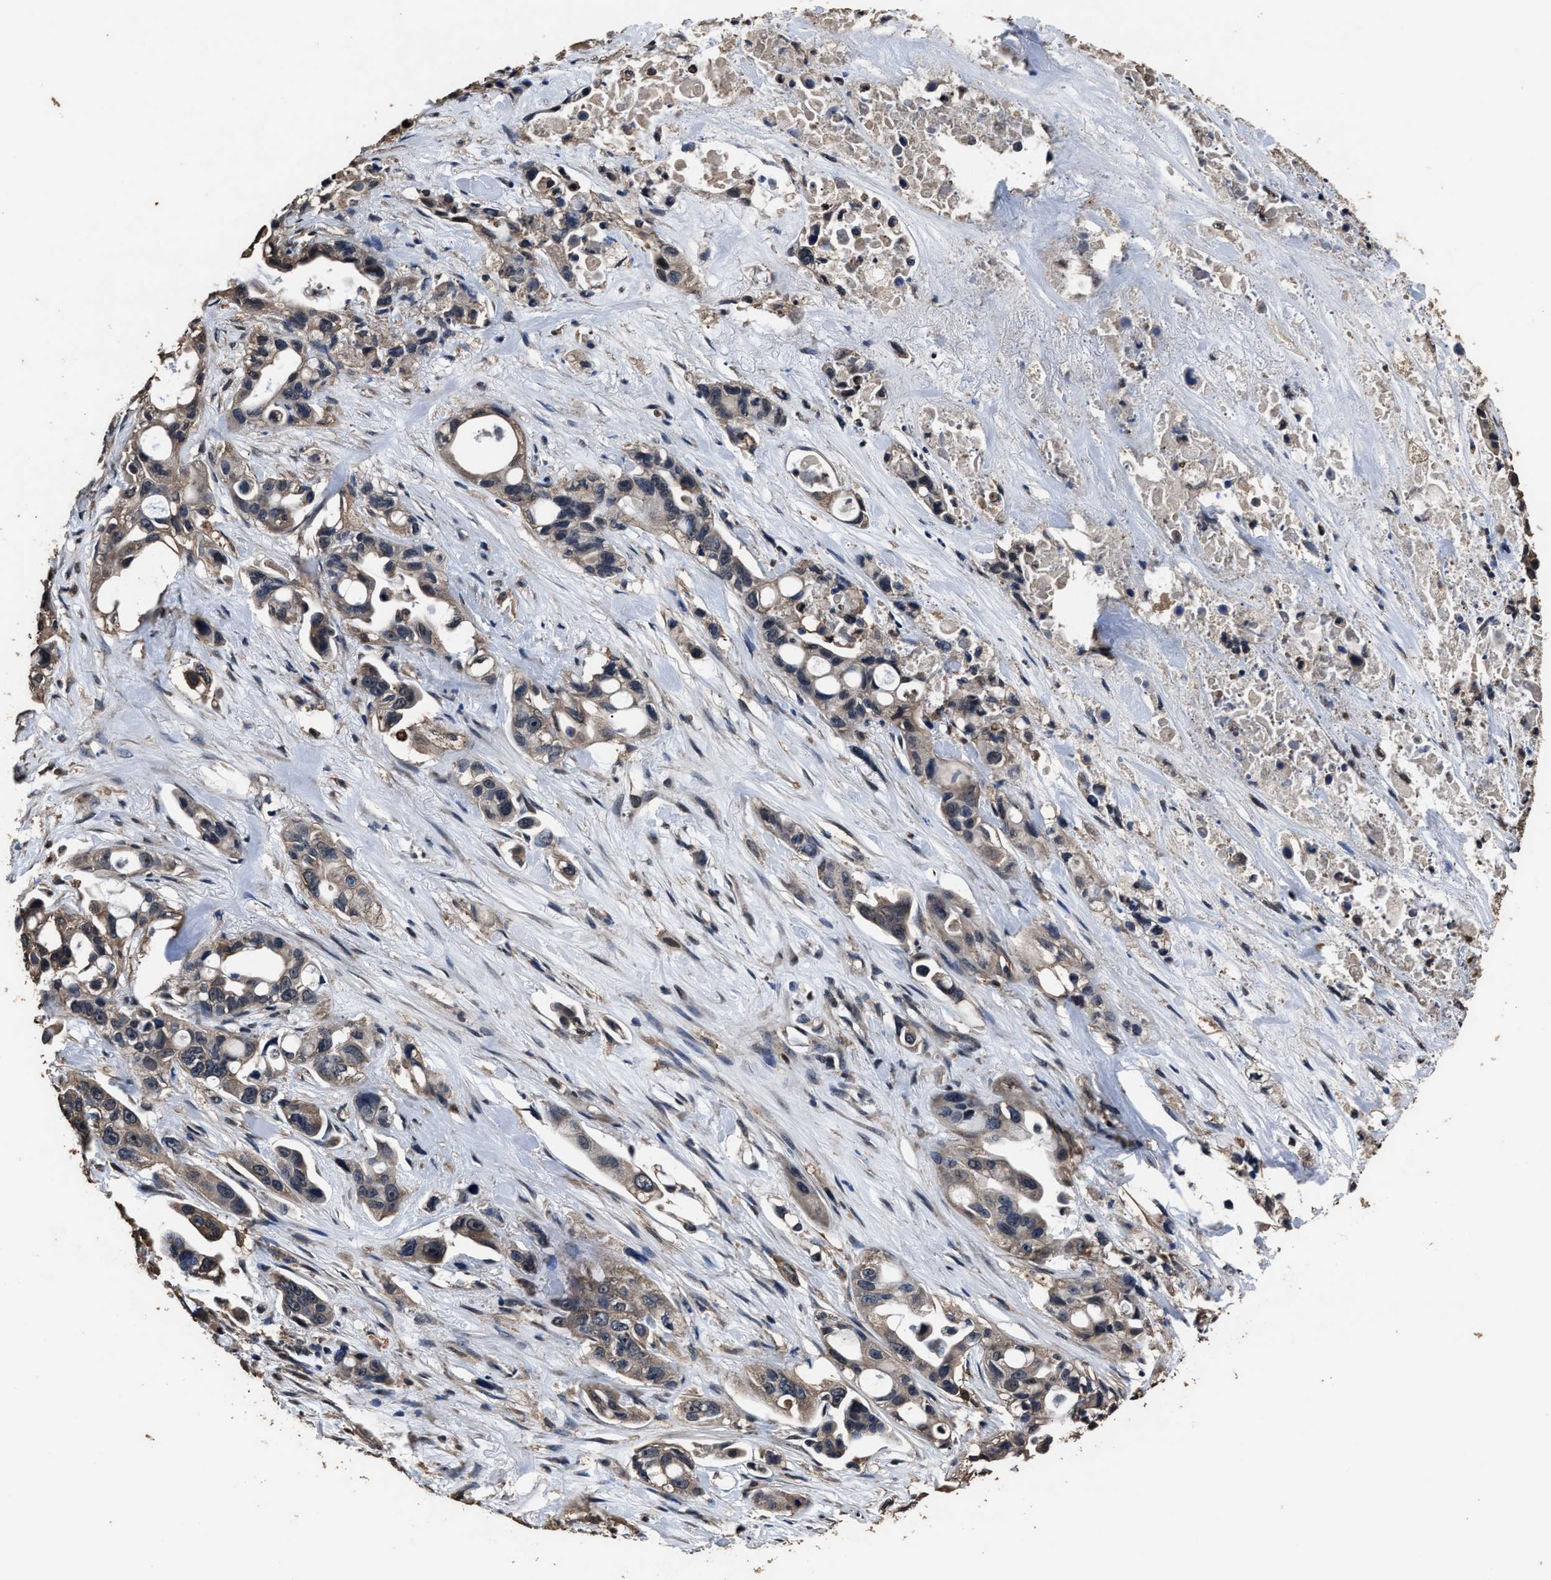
{"staining": {"intensity": "weak", "quantity": ">75%", "location": "cytoplasmic/membranous,nuclear"}, "tissue": "pancreatic cancer", "cell_type": "Tumor cells", "image_type": "cancer", "snomed": [{"axis": "morphology", "description": "Adenocarcinoma, NOS"}, {"axis": "topography", "description": "Pancreas"}], "caption": "This image shows pancreatic adenocarcinoma stained with immunohistochemistry (IHC) to label a protein in brown. The cytoplasmic/membranous and nuclear of tumor cells show weak positivity for the protein. Nuclei are counter-stained blue.", "gene": "RSBN1L", "patient": {"sex": "male", "age": 53}}